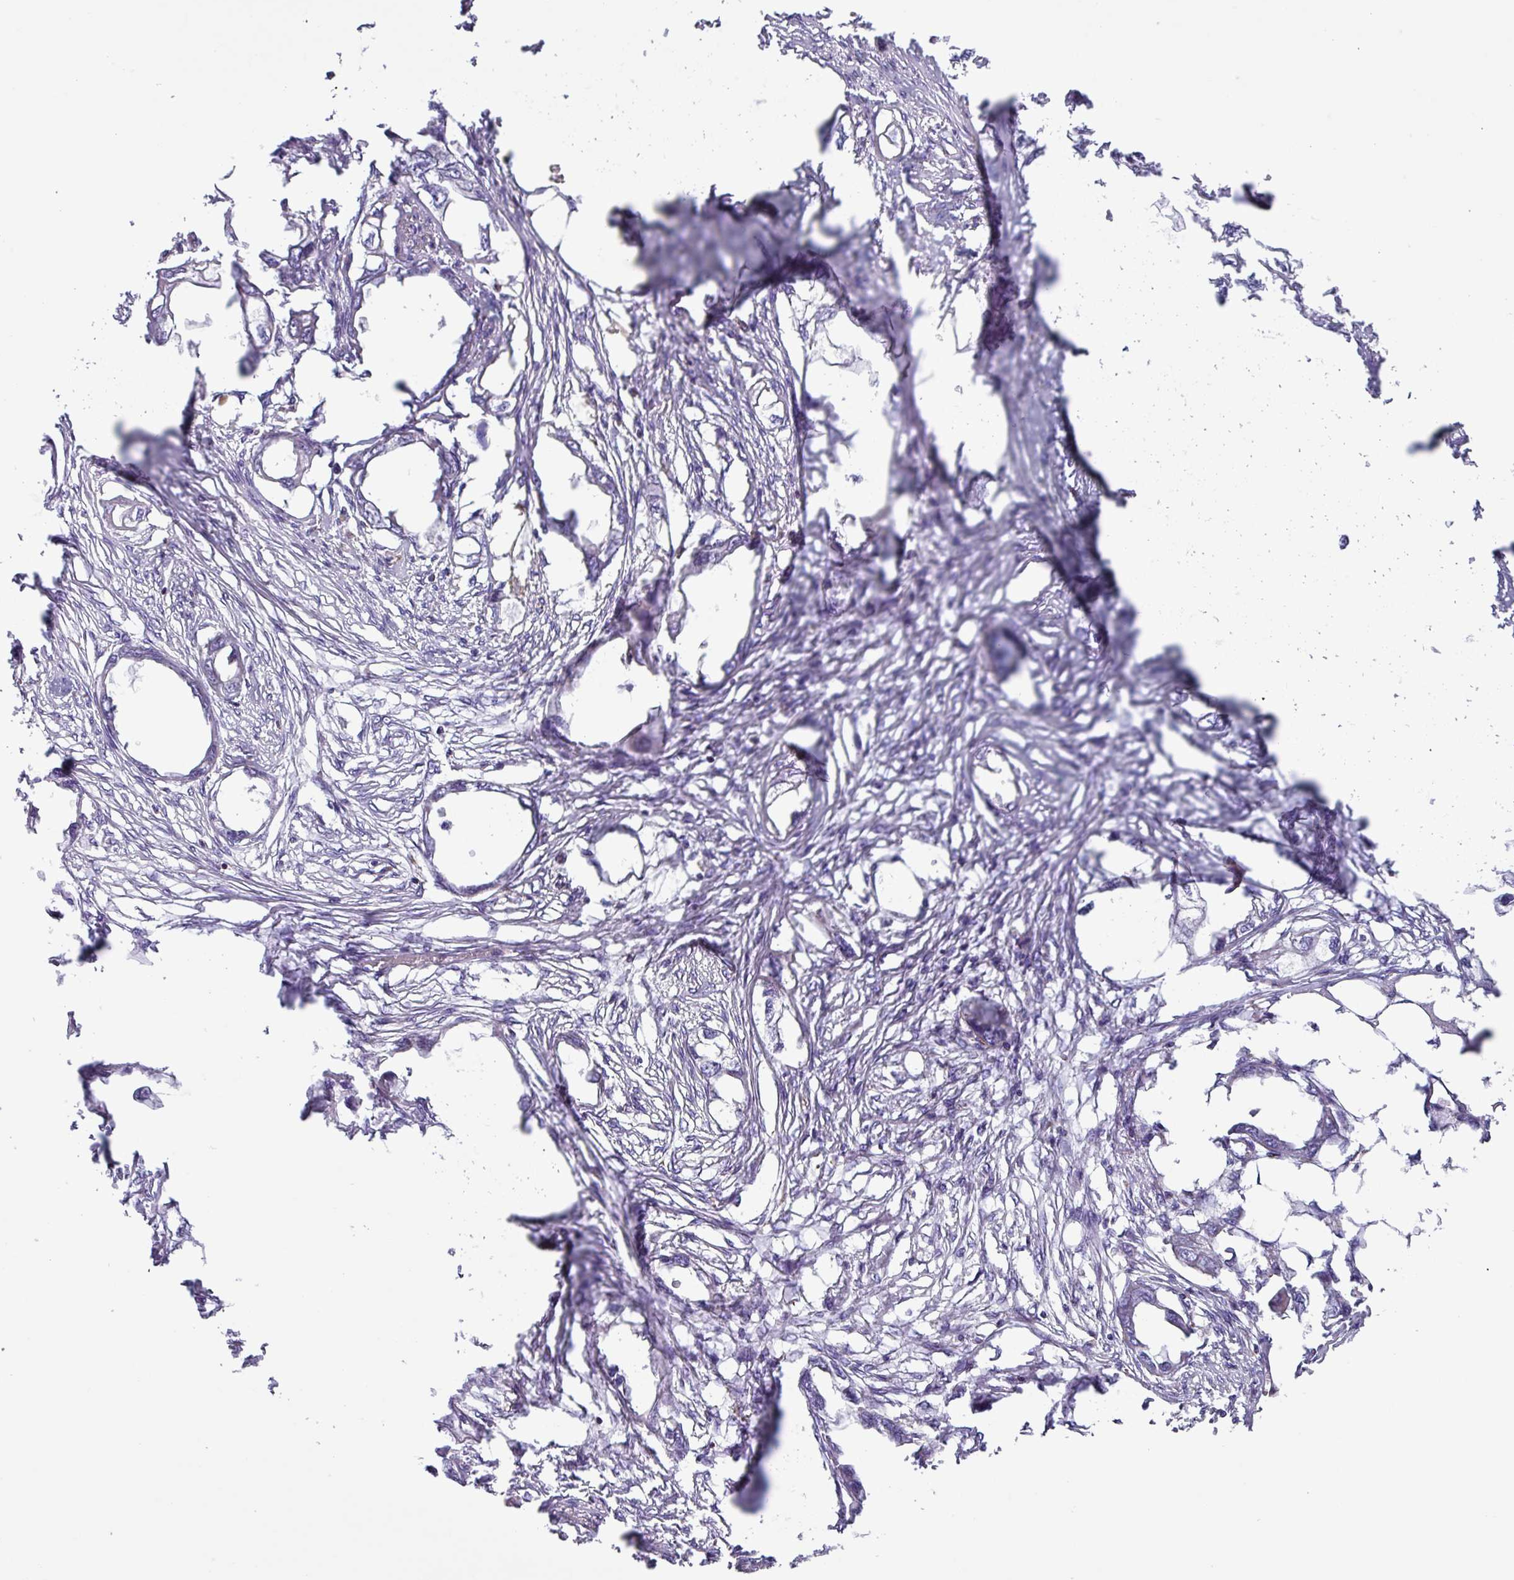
{"staining": {"intensity": "negative", "quantity": "none", "location": "none"}, "tissue": "endometrial cancer", "cell_type": "Tumor cells", "image_type": "cancer", "snomed": [{"axis": "morphology", "description": "Adenocarcinoma, NOS"}, {"axis": "morphology", "description": "Adenocarcinoma, metastatic, NOS"}, {"axis": "topography", "description": "Adipose tissue"}, {"axis": "topography", "description": "Endometrium"}], "caption": "Endometrial adenocarcinoma stained for a protein using IHC demonstrates no expression tumor cells.", "gene": "AKIRIN1", "patient": {"sex": "female", "age": 67}}